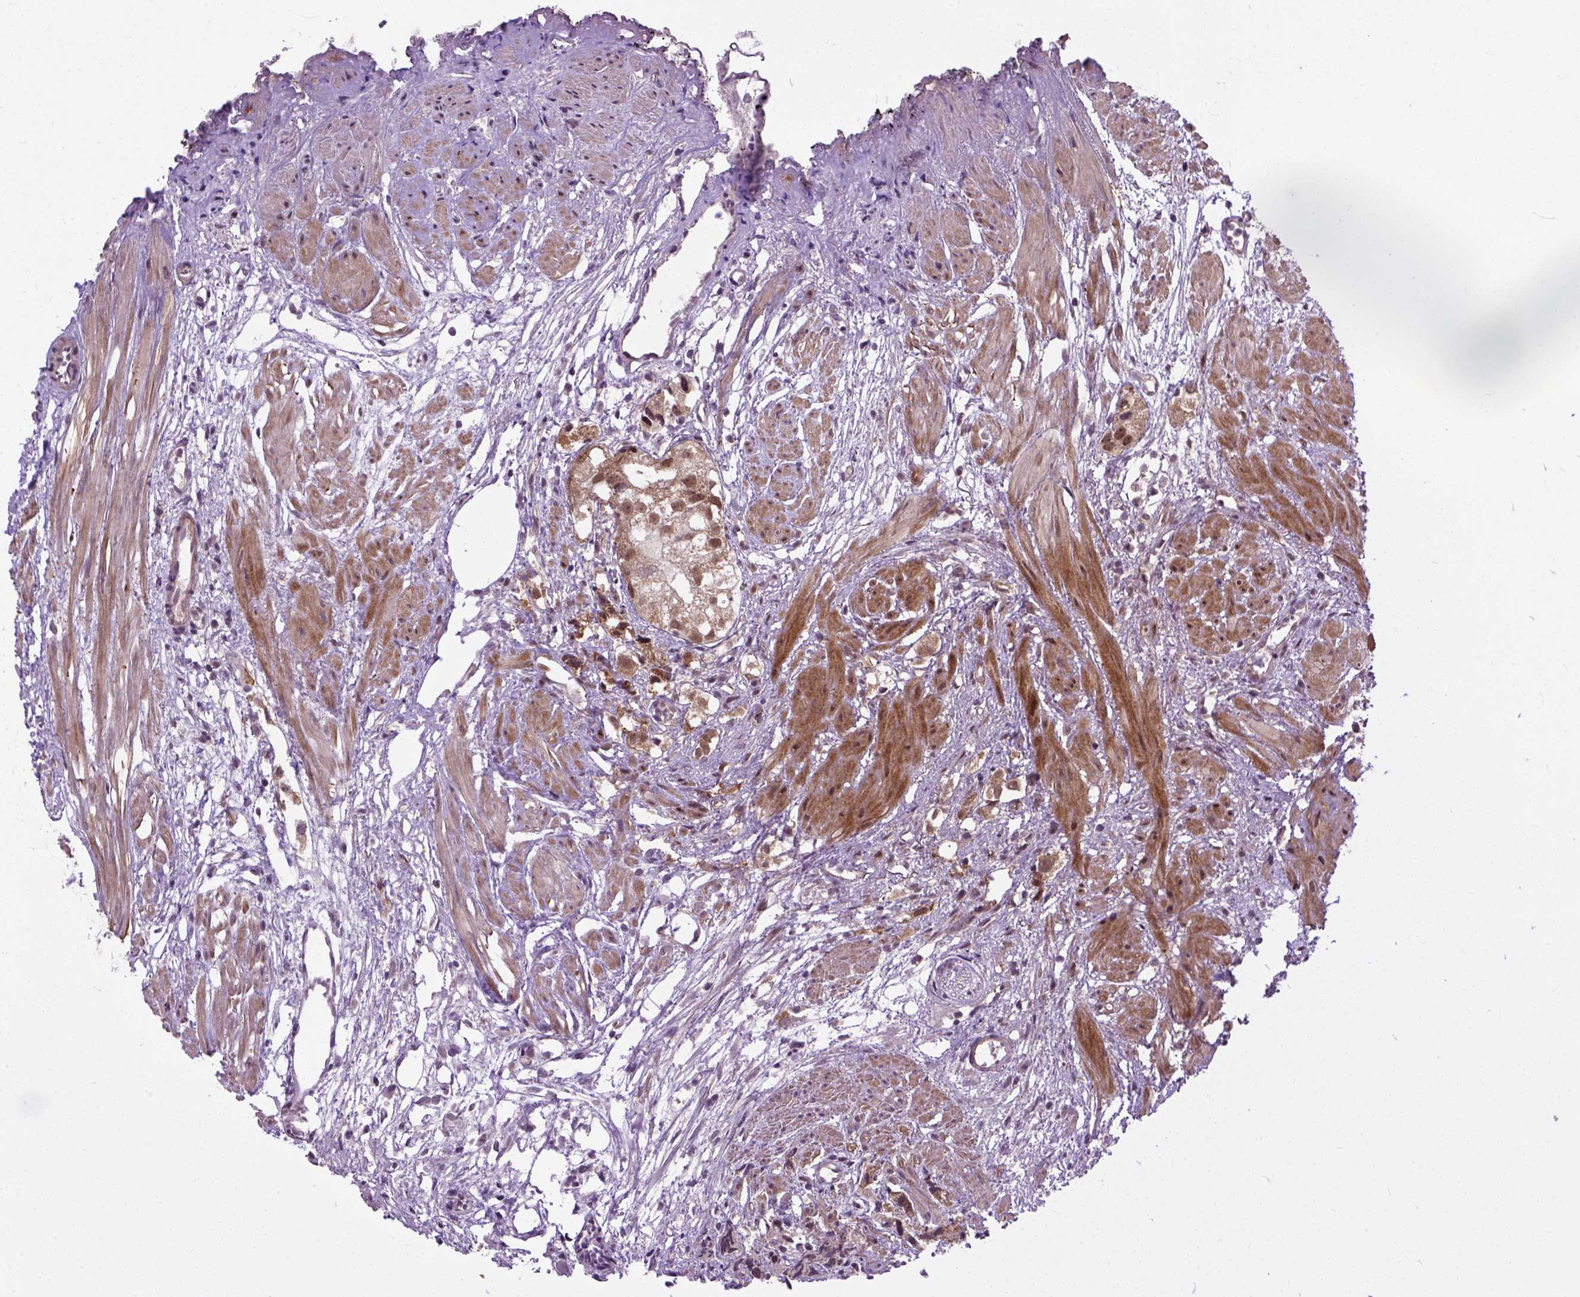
{"staining": {"intensity": "moderate", "quantity": ">75%", "location": "nuclear"}, "tissue": "prostate cancer", "cell_type": "Tumor cells", "image_type": "cancer", "snomed": [{"axis": "morphology", "description": "Adenocarcinoma, High grade"}, {"axis": "topography", "description": "Prostate"}], "caption": "Protein analysis of prostate cancer (adenocarcinoma (high-grade)) tissue reveals moderate nuclear positivity in about >75% of tumor cells.", "gene": "ZNF630", "patient": {"sex": "male", "age": 68}}